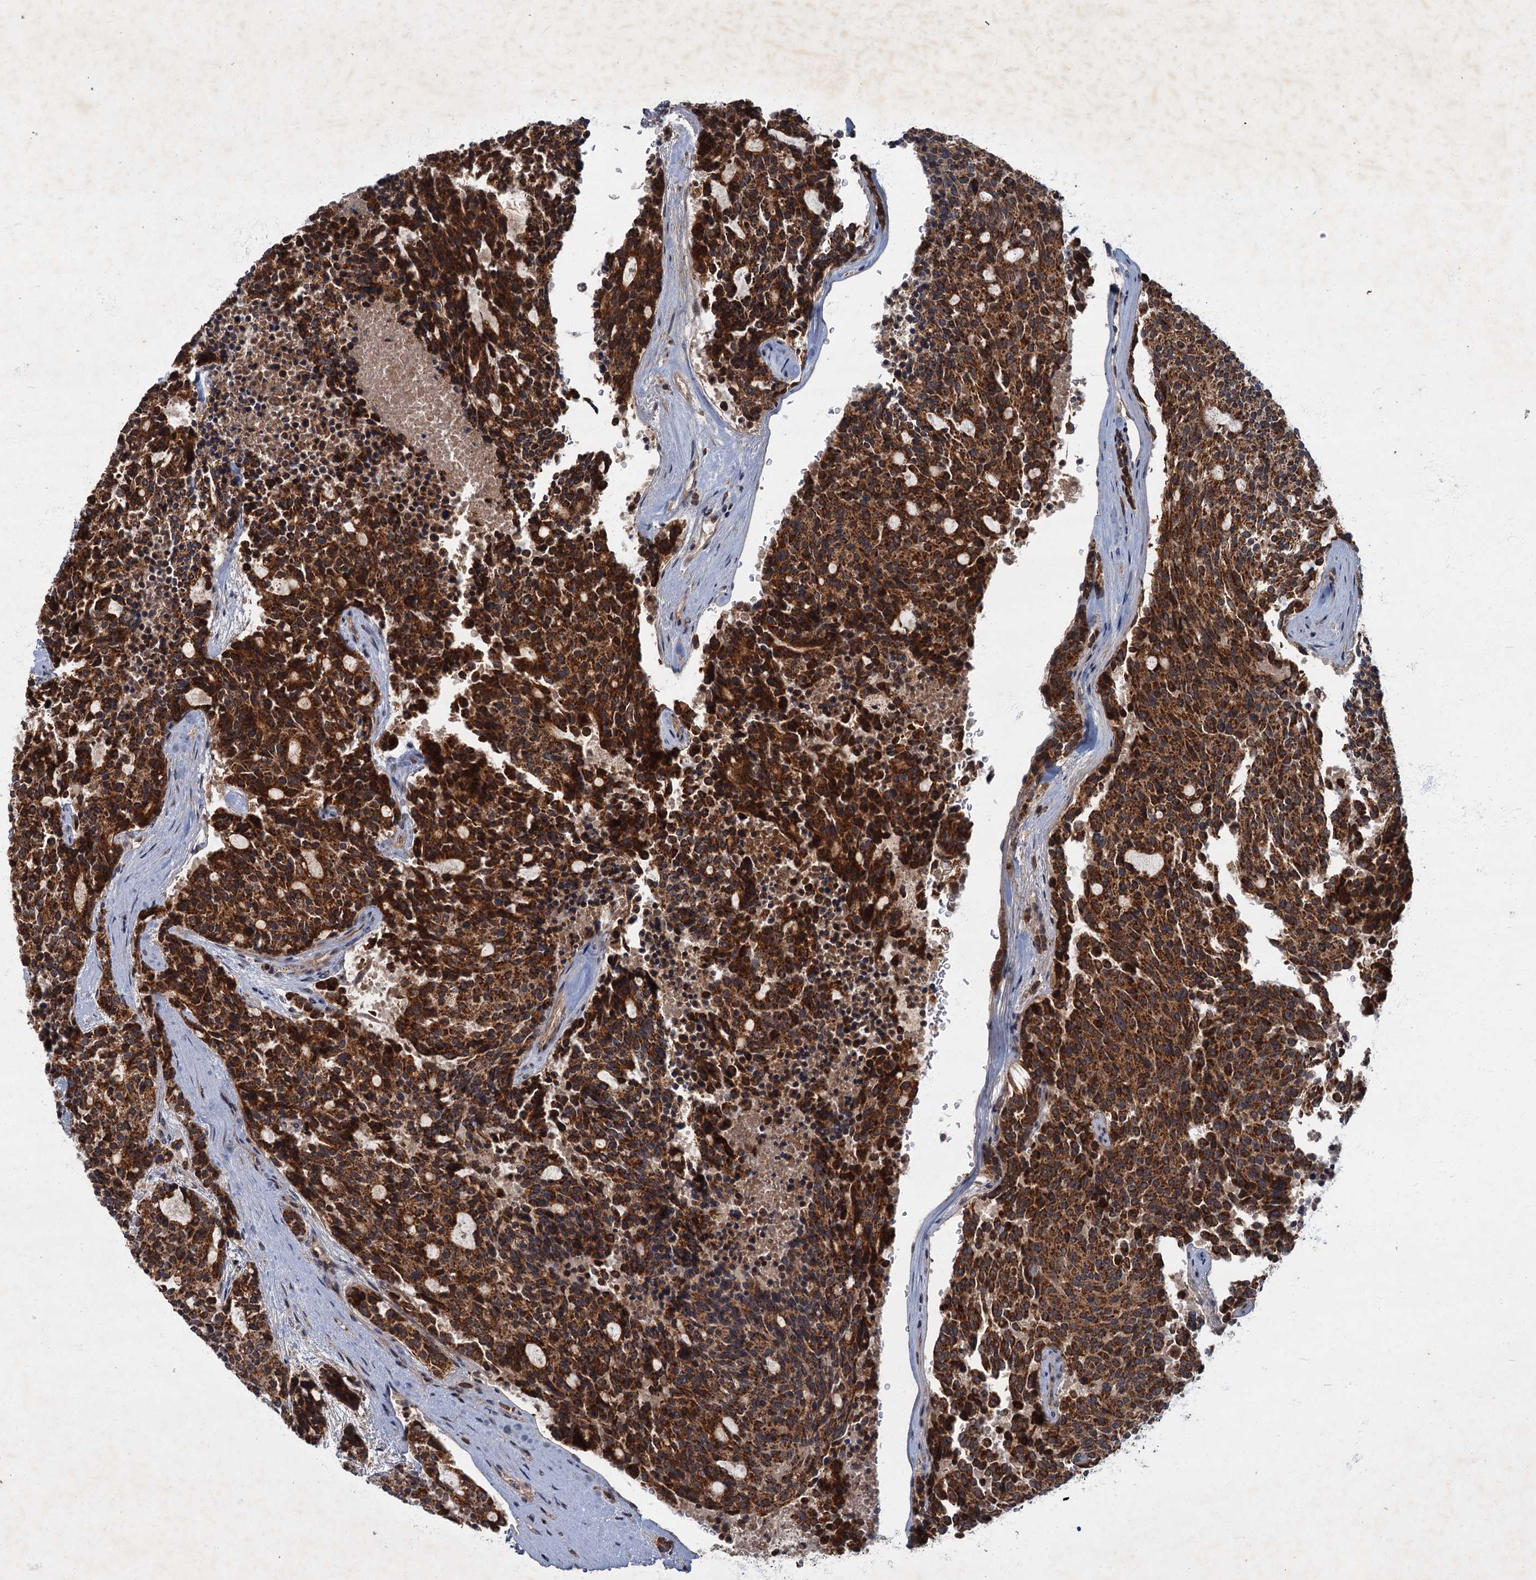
{"staining": {"intensity": "strong", "quantity": ">75%", "location": "cytoplasmic/membranous"}, "tissue": "carcinoid", "cell_type": "Tumor cells", "image_type": "cancer", "snomed": [{"axis": "morphology", "description": "Carcinoid, malignant, NOS"}, {"axis": "topography", "description": "Pancreas"}], "caption": "Tumor cells demonstrate high levels of strong cytoplasmic/membranous positivity in about >75% of cells in carcinoid. (DAB = brown stain, brightfield microscopy at high magnification).", "gene": "SLC11A2", "patient": {"sex": "female", "age": 54}}